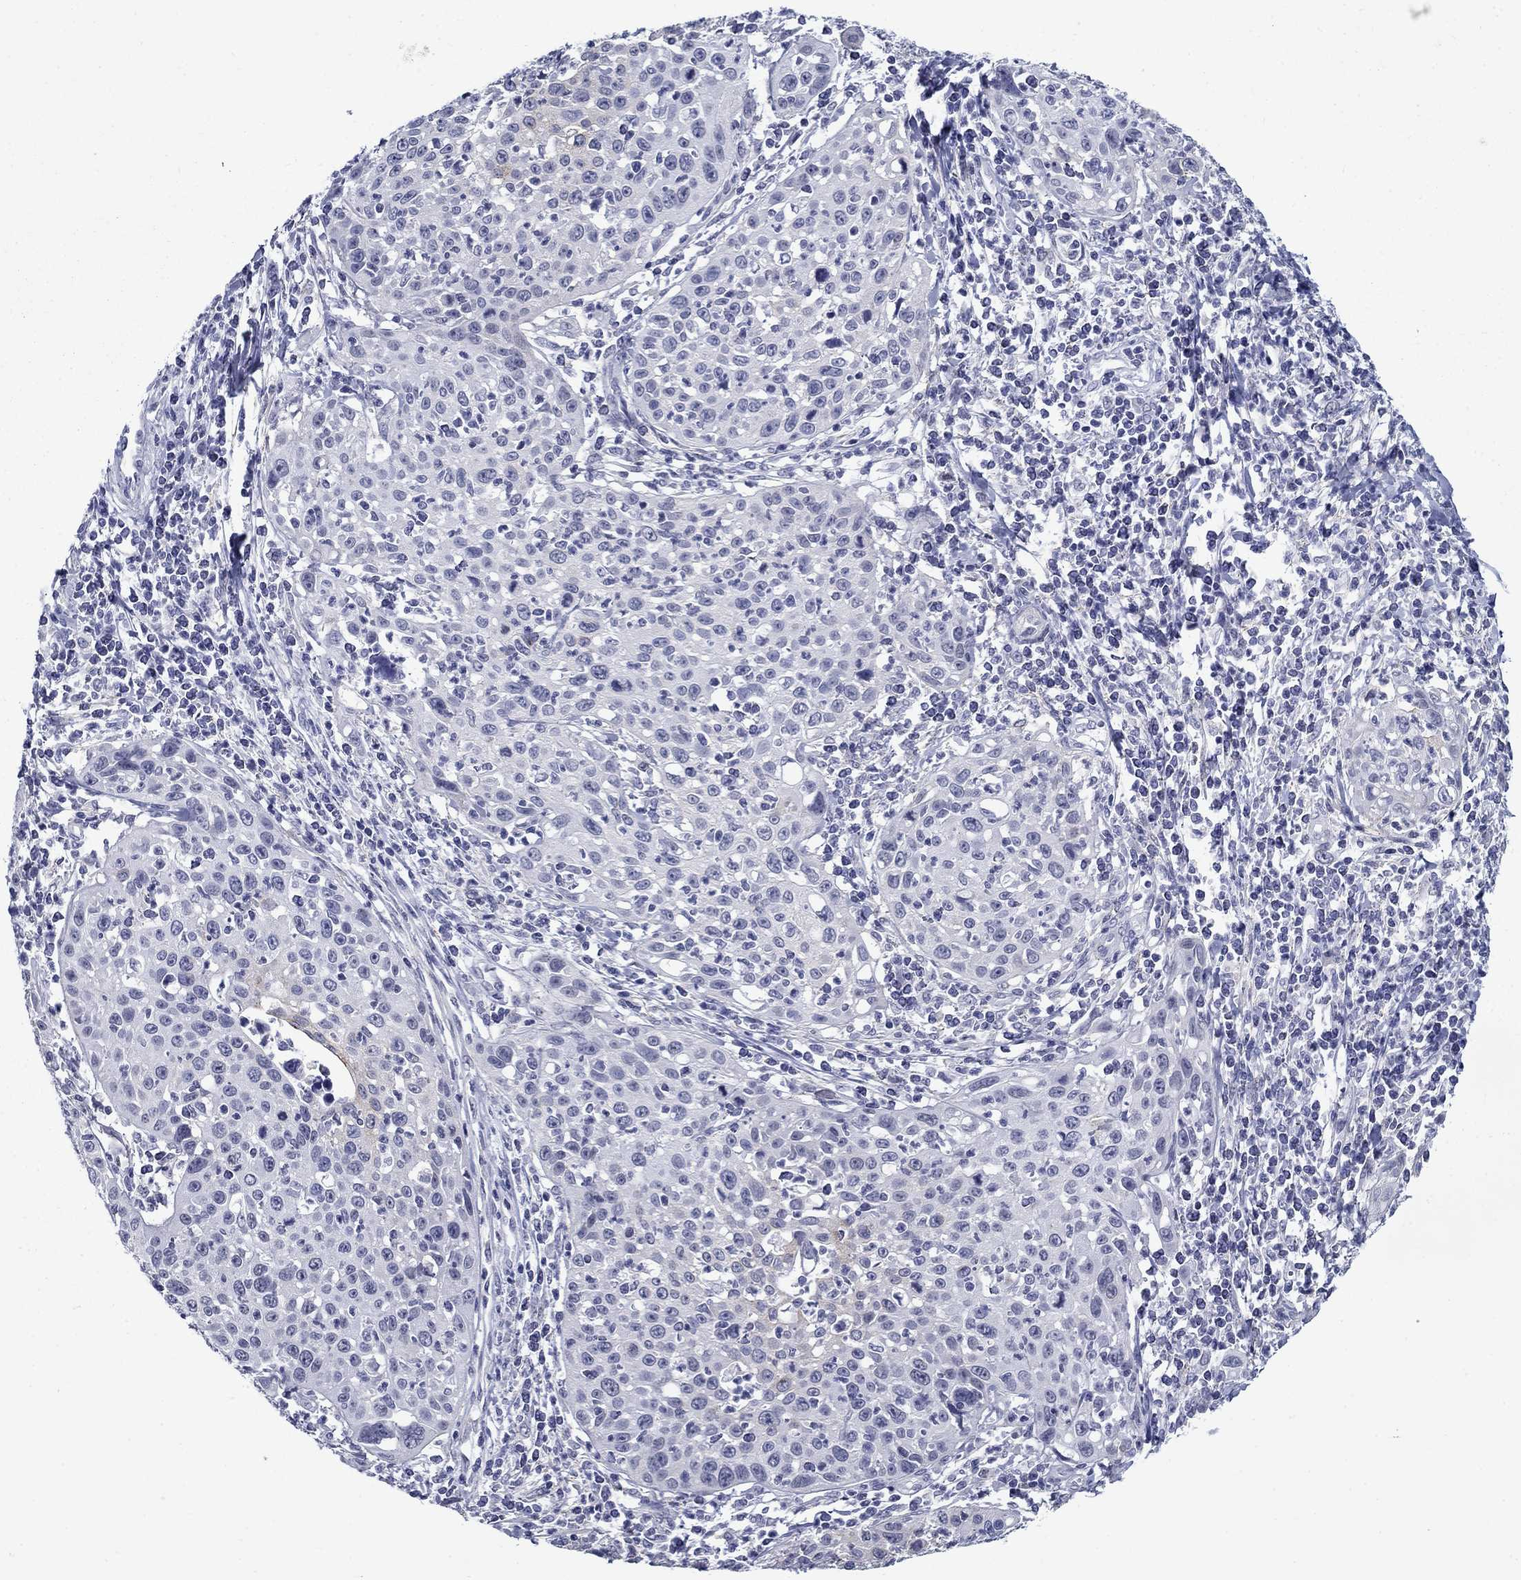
{"staining": {"intensity": "weak", "quantity": "<25%", "location": "cytoplasmic/membranous"}, "tissue": "cervical cancer", "cell_type": "Tumor cells", "image_type": "cancer", "snomed": [{"axis": "morphology", "description": "Squamous cell carcinoma, NOS"}, {"axis": "topography", "description": "Cervix"}], "caption": "Immunohistochemical staining of cervical cancer (squamous cell carcinoma) demonstrates no significant positivity in tumor cells.", "gene": "C4orf19", "patient": {"sex": "female", "age": 26}}